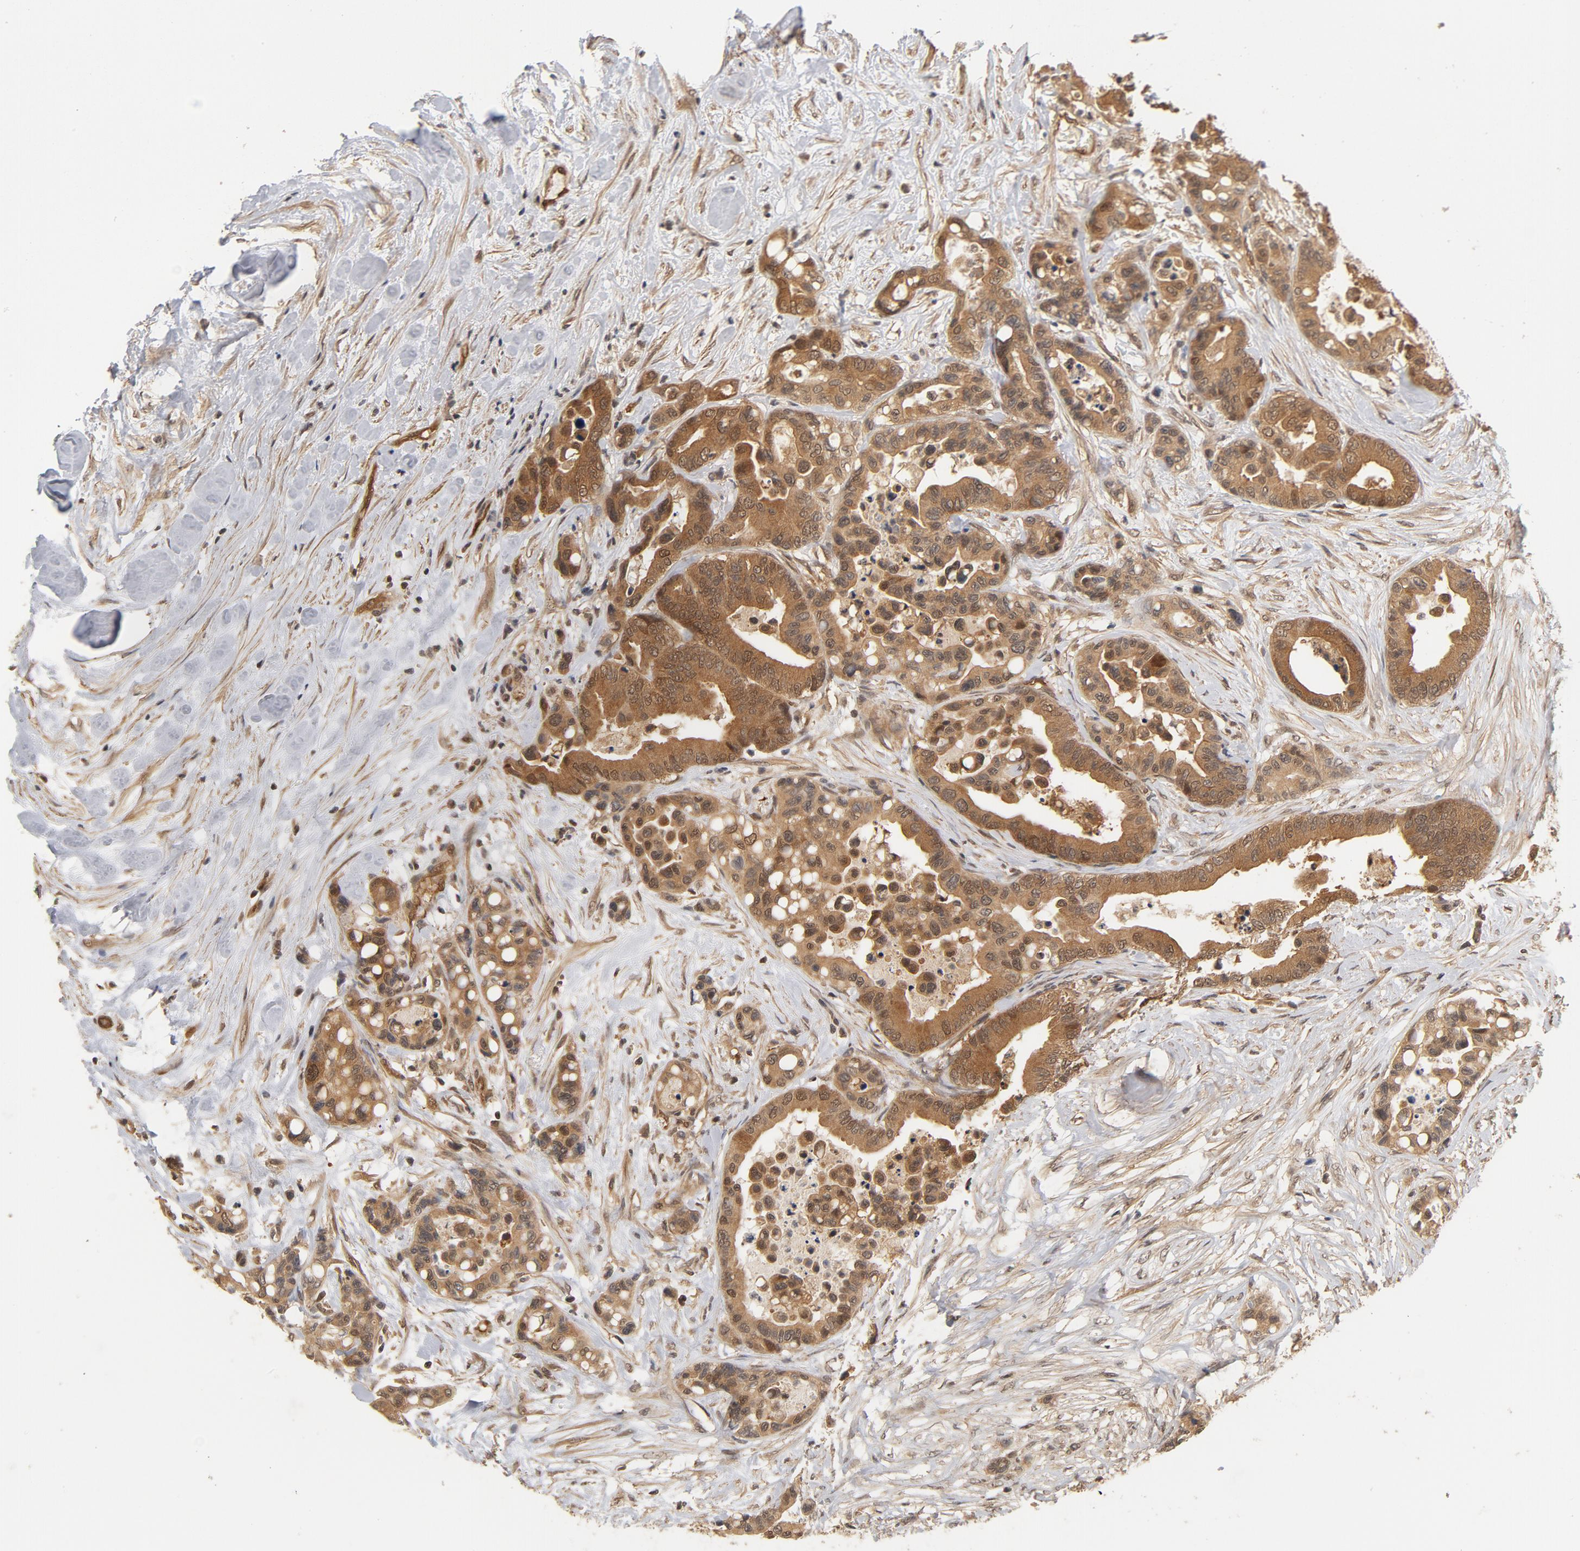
{"staining": {"intensity": "moderate", "quantity": ">75%", "location": "cytoplasmic/membranous,nuclear"}, "tissue": "colorectal cancer", "cell_type": "Tumor cells", "image_type": "cancer", "snomed": [{"axis": "morphology", "description": "Adenocarcinoma, NOS"}, {"axis": "topography", "description": "Colon"}], "caption": "Immunohistochemical staining of colorectal cancer demonstrates medium levels of moderate cytoplasmic/membranous and nuclear protein staining in approximately >75% of tumor cells.", "gene": "CDC37", "patient": {"sex": "male", "age": 82}}